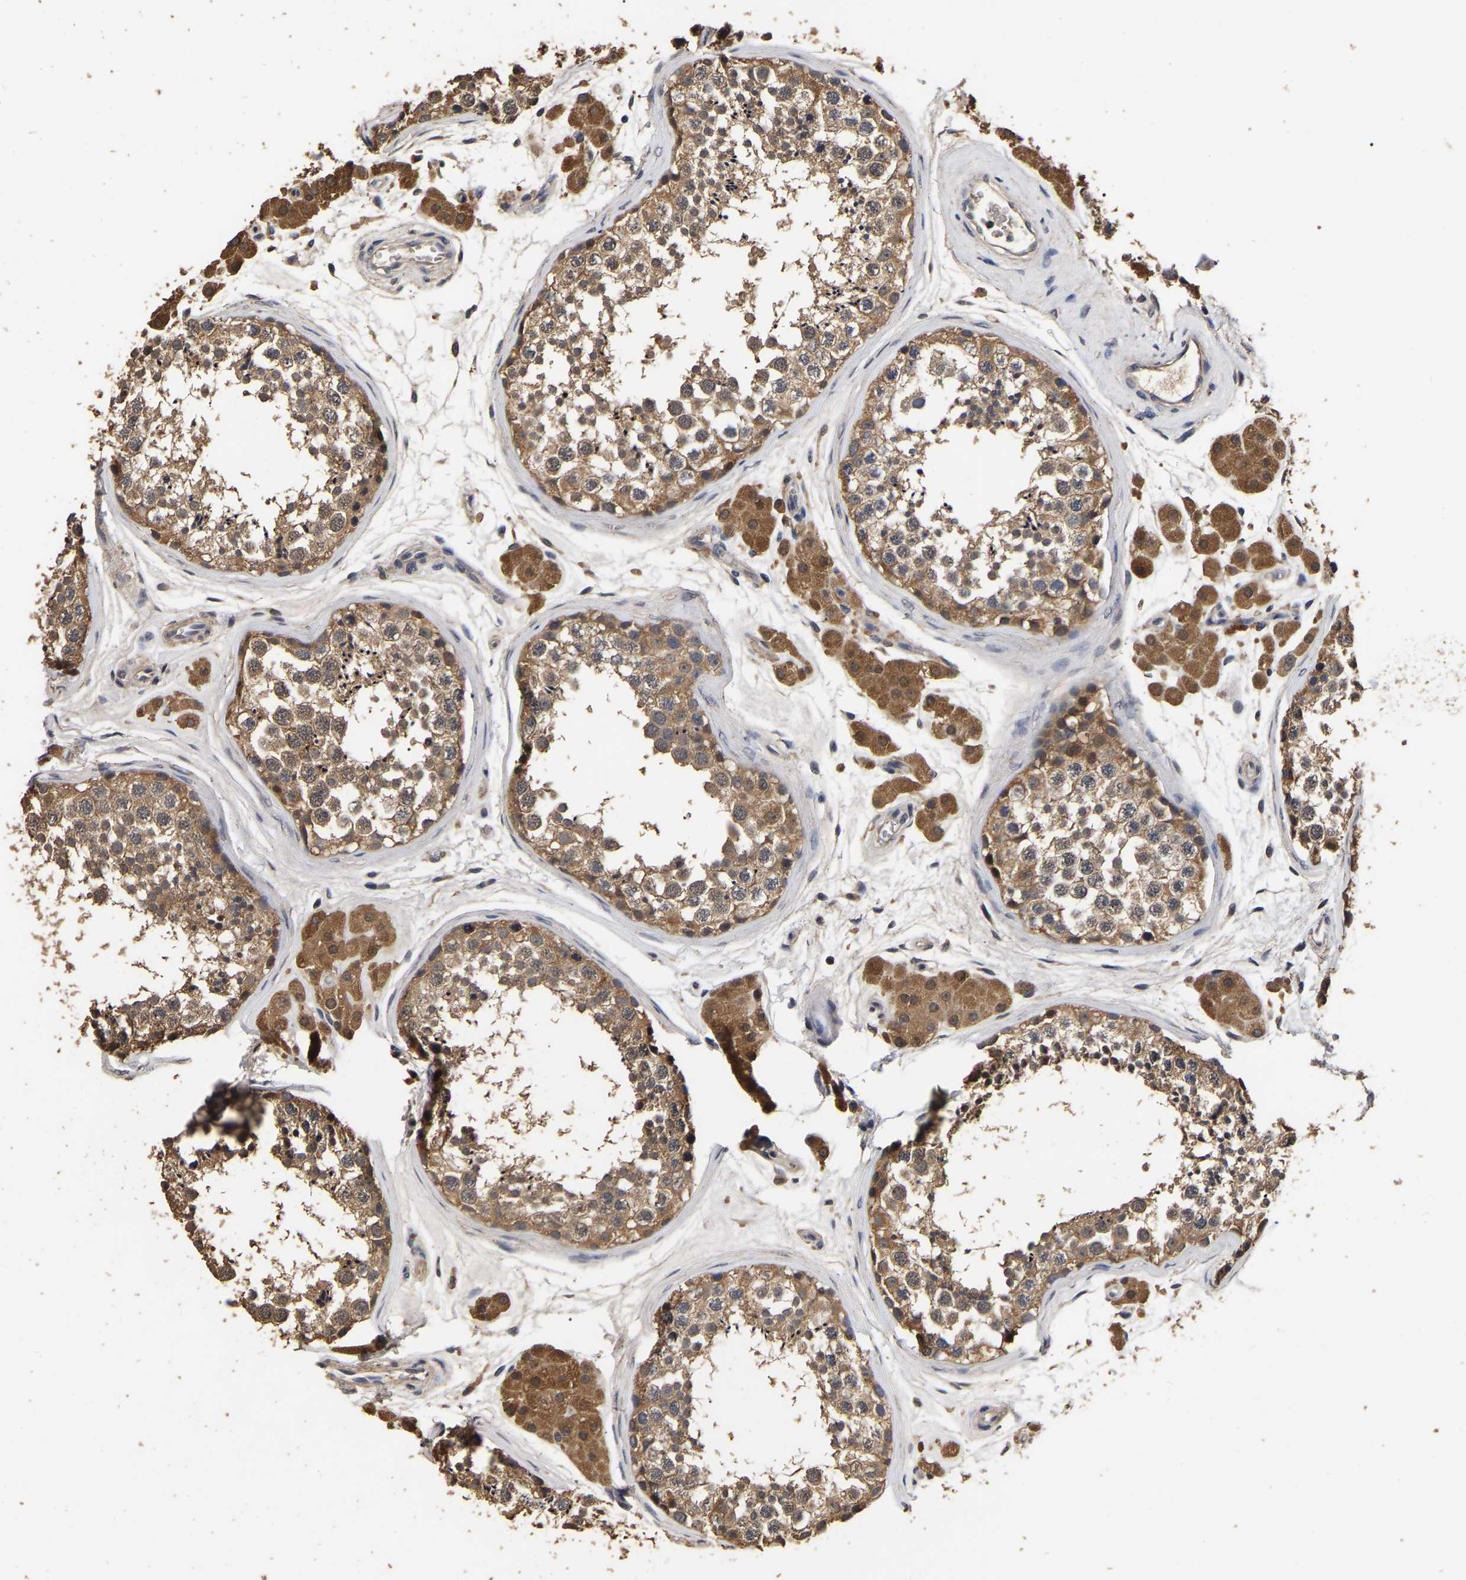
{"staining": {"intensity": "moderate", "quantity": ">75%", "location": "cytoplasmic/membranous"}, "tissue": "testis", "cell_type": "Cells in seminiferous ducts", "image_type": "normal", "snomed": [{"axis": "morphology", "description": "Normal tissue, NOS"}, {"axis": "topography", "description": "Testis"}], "caption": "This image exhibits benign testis stained with IHC to label a protein in brown. The cytoplasmic/membranous of cells in seminiferous ducts show moderate positivity for the protein. Nuclei are counter-stained blue.", "gene": "STK32C", "patient": {"sex": "male", "age": 56}}